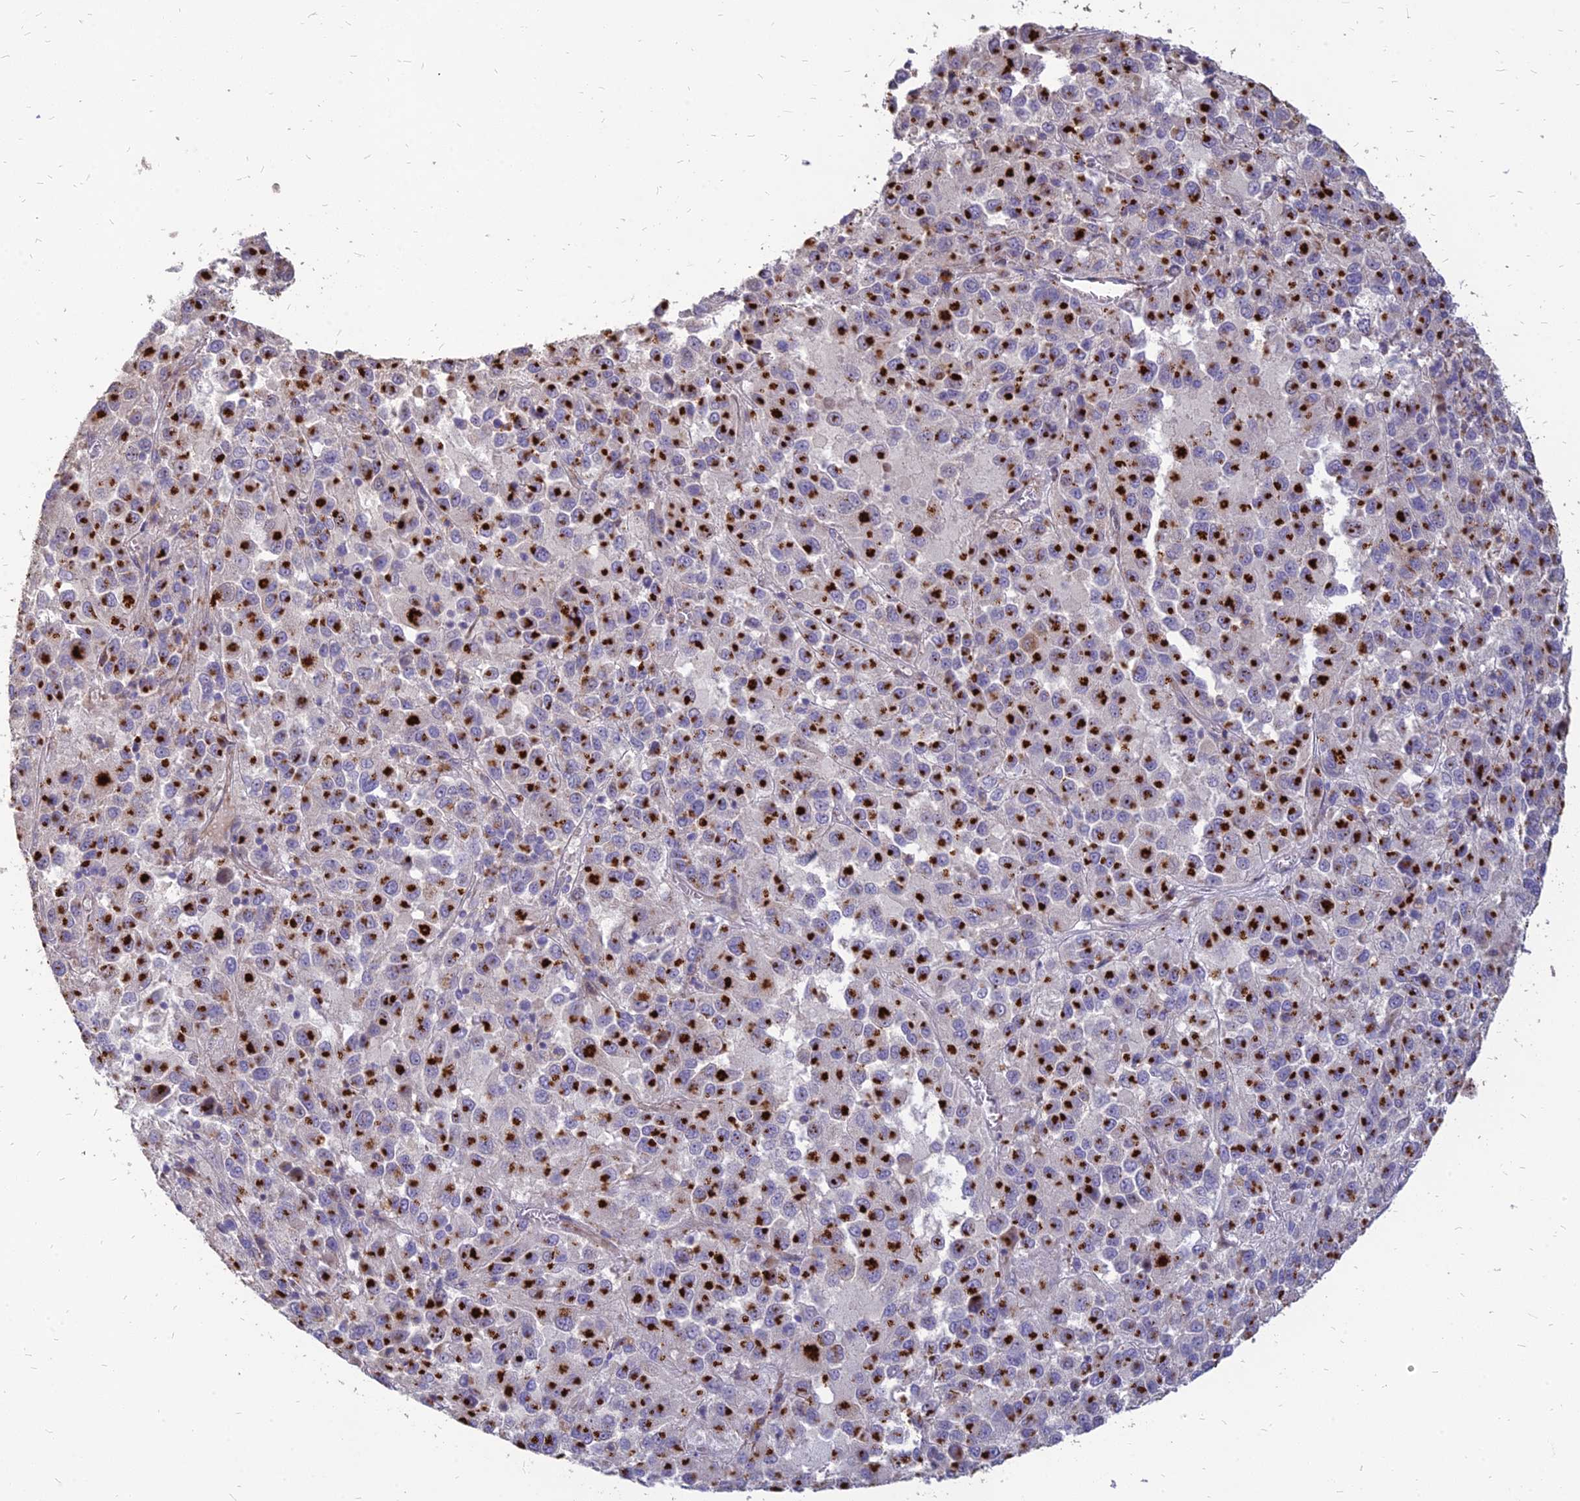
{"staining": {"intensity": "strong", "quantity": ">75%", "location": "cytoplasmic/membranous"}, "tissue": "melanoma", "cell_type": "Tumor cells", "image_type": "cancer", "snomed": [{"axis": "morphology", "description": "Malignant melanoma, Metastatic site"}, {"axis": "topography", "description": "Lung"}], "caption": "DAB (3,3'-diaminobenzidine) immunohistochemical staining of melanoma shows strong cytoplasmic/membranous protein expression in approximately >75% of tumor cells.", "gene": "ST3GAL6", "patient": {"sex": "male", "age": 64}}